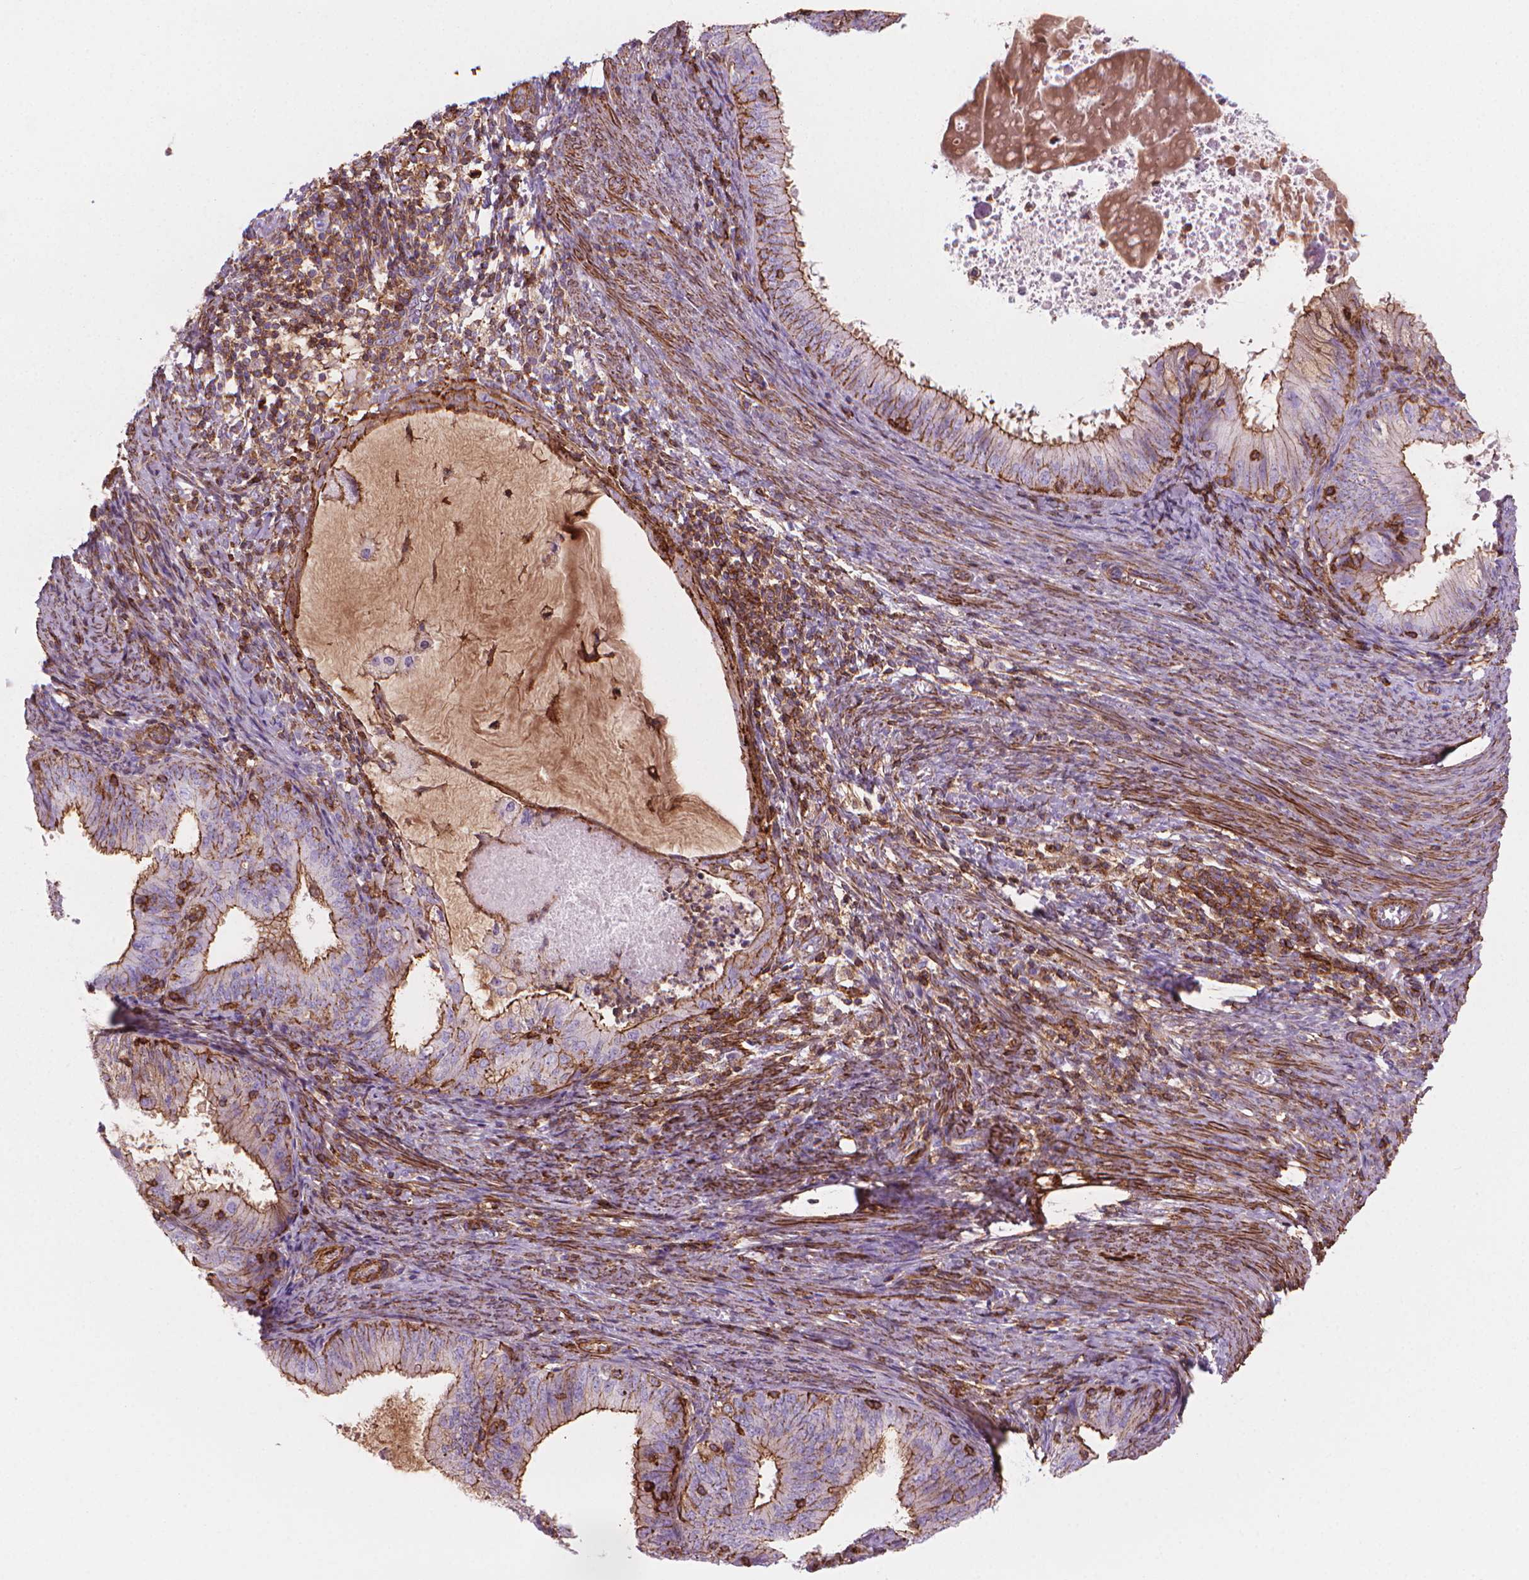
{"staining": {"intensity": "moderate", "quantity": "25%-75%", "location": "cytoplasmic/membranous"}, "tissue": "endometrial cancer", "cell_type": "Tumor cells", "image_type": "cancer", "snomed": [{"axis": "morphology", "description": "Adenocarcinoma, NOS"}, {"axis": "topography", "description": "Endometrium"}], "caption": "Tumor cells display medium levels of moderate cytoplasmic/membranous positivity in about 25%-75% of cells in human endometrial cancer (adenocarcinoma).", "gene": "PATJ", "patient": {"sex": "female", "age": 57}}